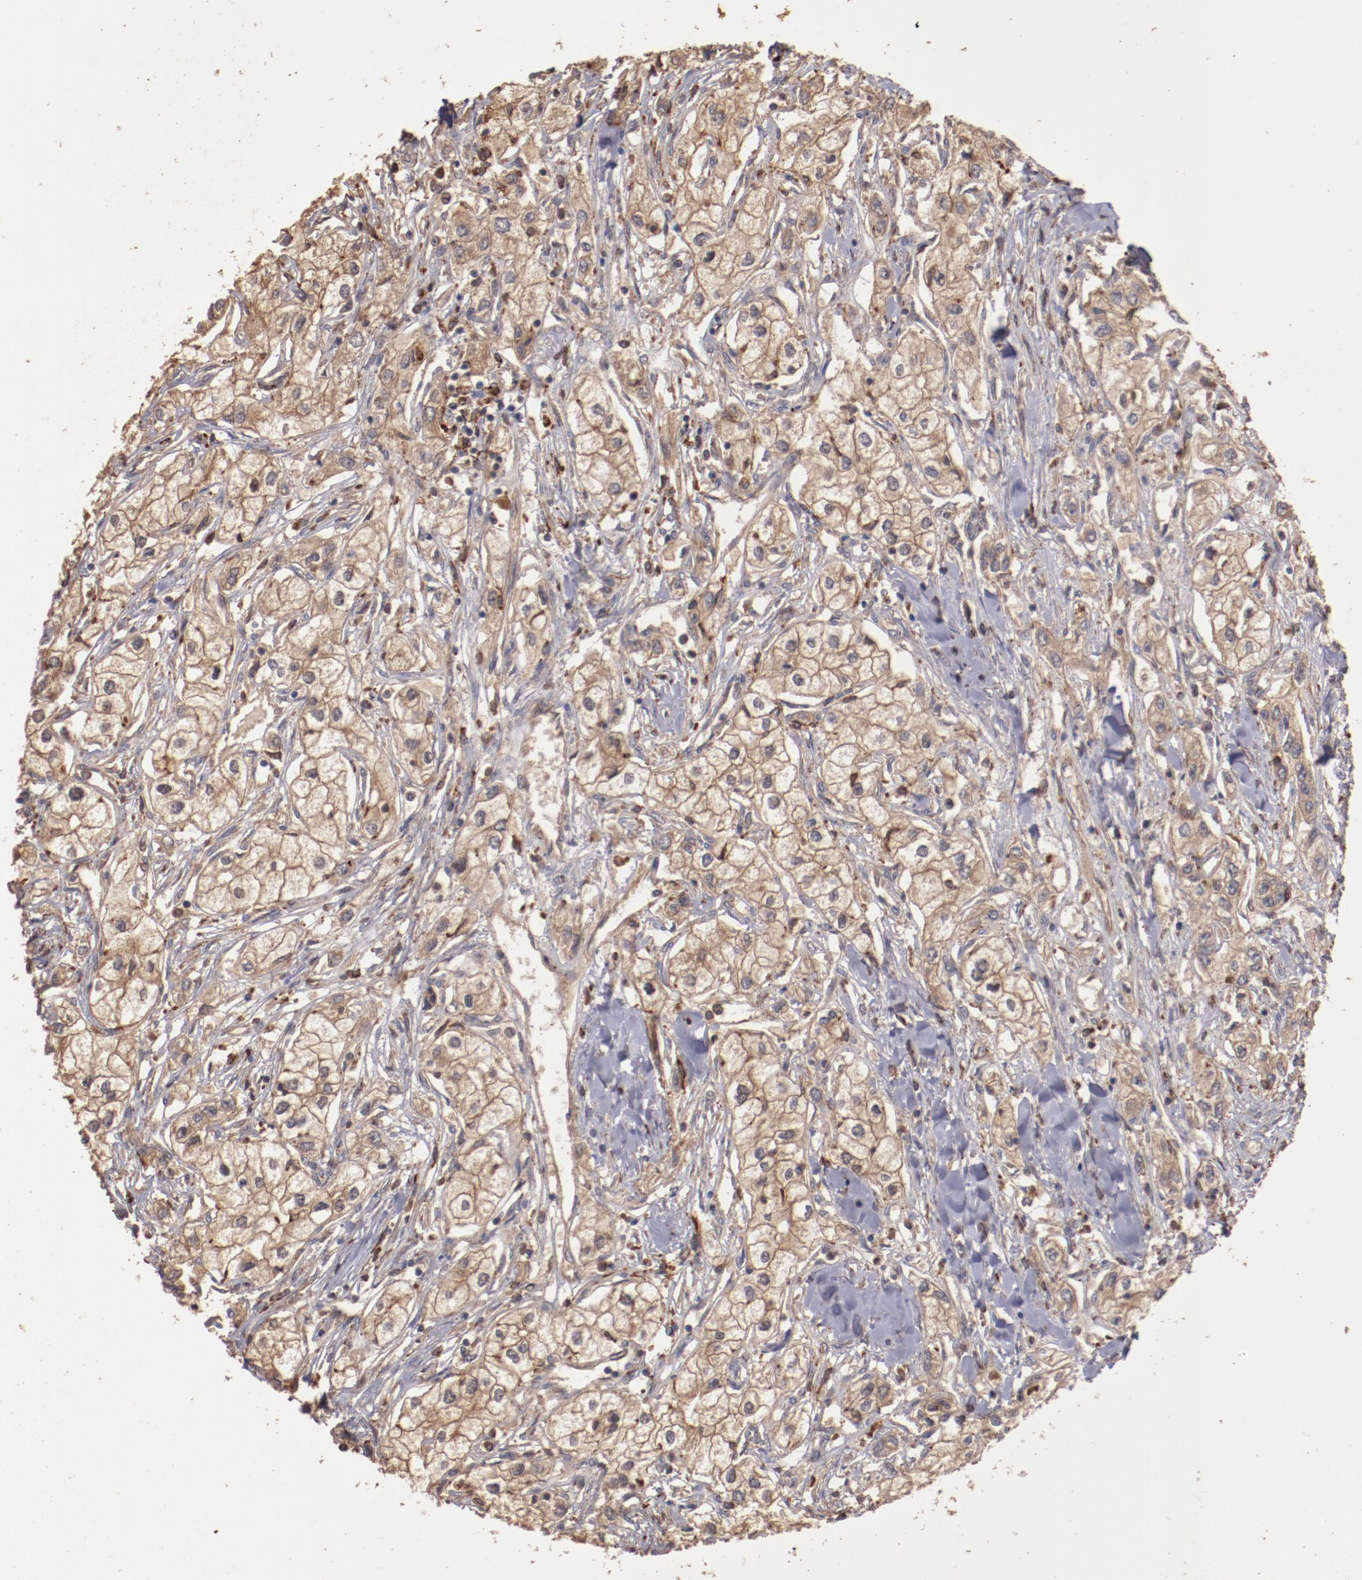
{"staining": {"intensity": "moderate", "quantity": ">75%", "location": "cytoplasmic/membranous"}, "tissue": "renal cancer", "cell_type": "Tumor cells", "image_type": "cancer", "snomed": [{"axis": "morphology", "description": "Adenocarcinoma, NOS"}, {"axis": "topography", "description": "Kidney"}], "caption": "Renal cancer (adenocarcinoma) stained for a protein demonstrates moderate cytoplasmic/membranous positivity in tumor cells.", "gene": "SRRD", "patient": {"sex": "male", "age": 57}}